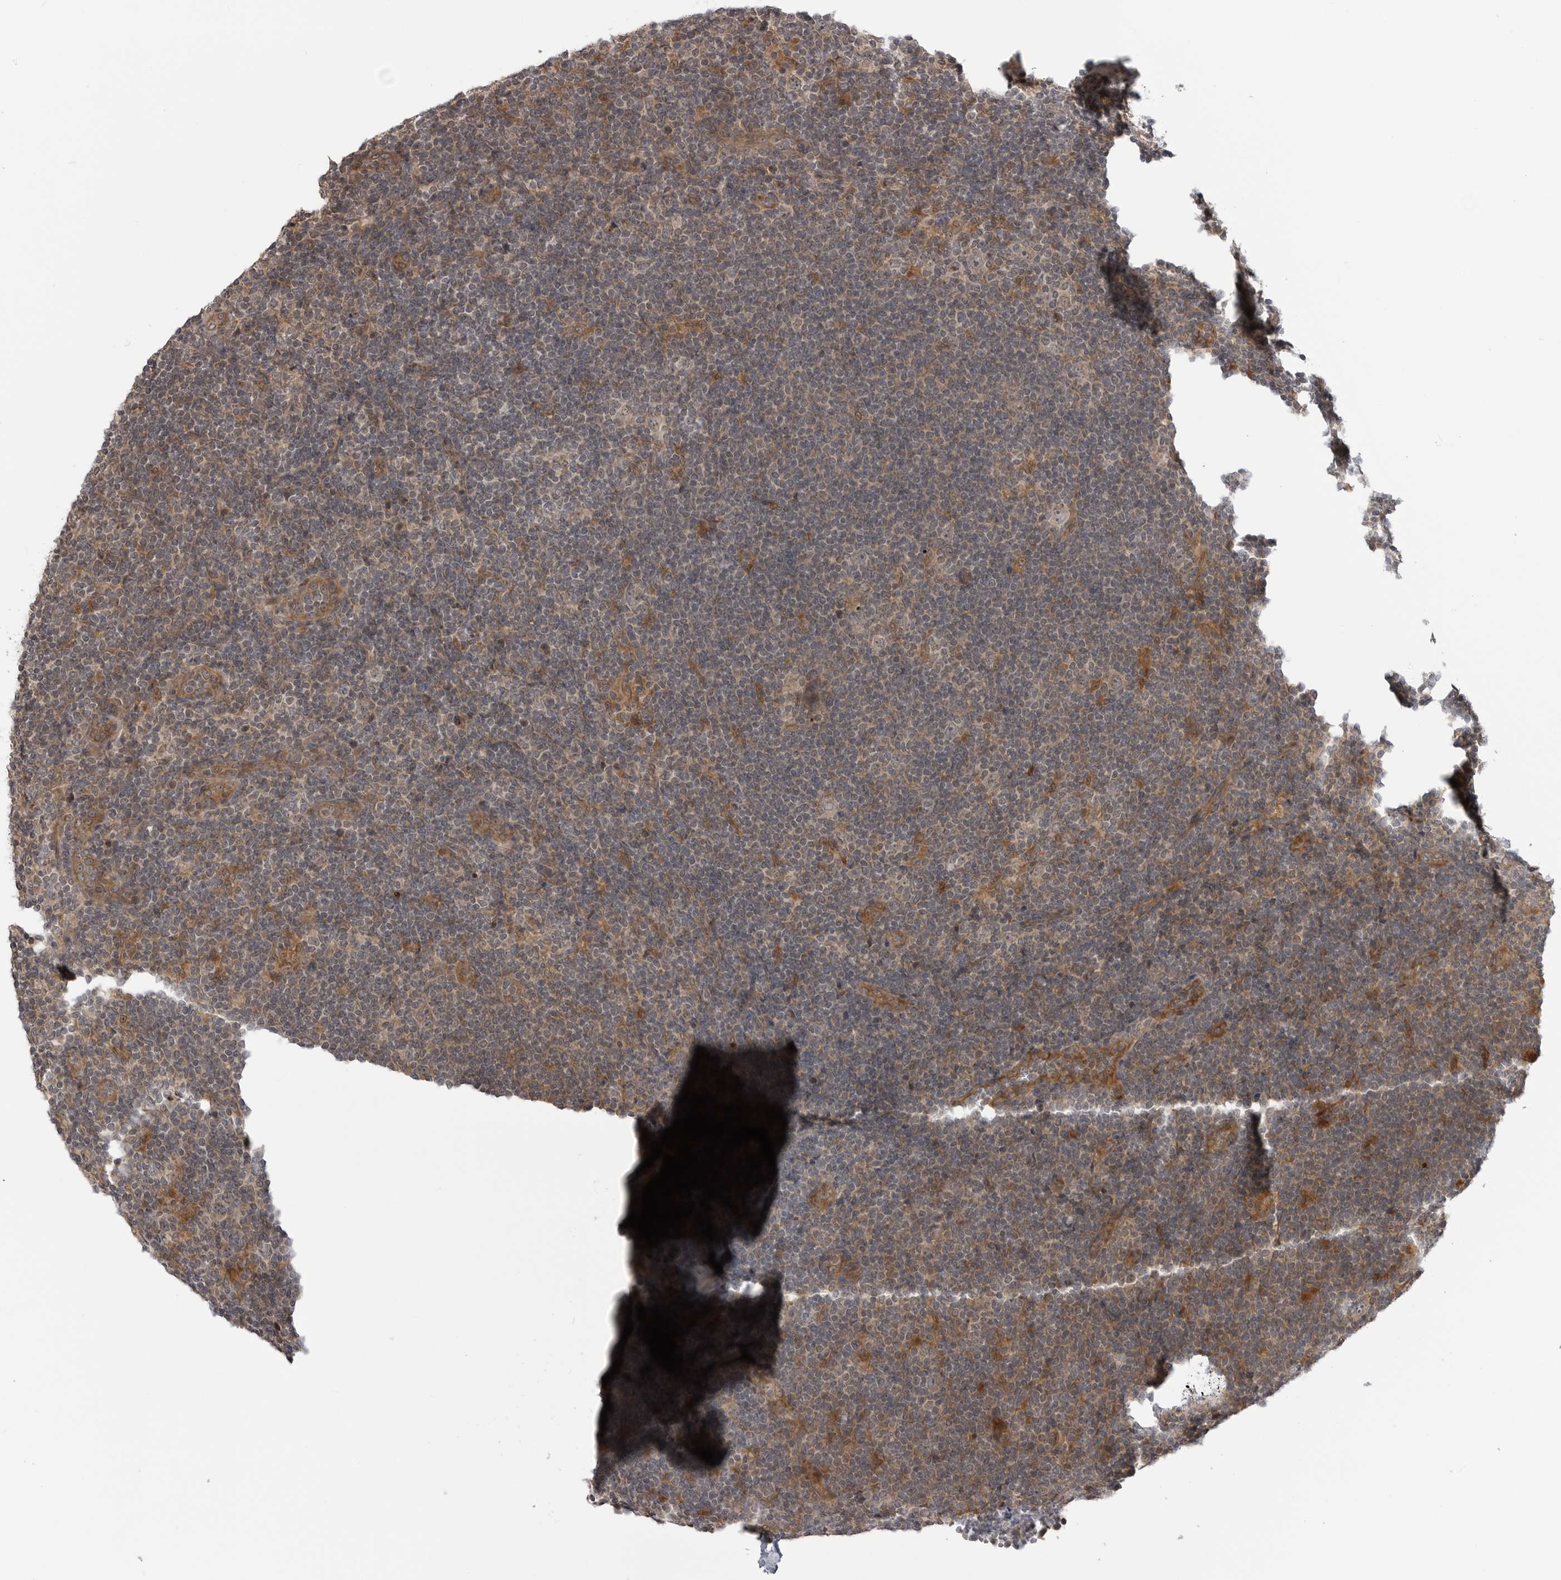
{"staining": {"intensity": "weak", "quantity": "25%-75%", "location": "cytoplasmic/membranous"}, "tissue": "lymphoma", "cell_type": "Tumor cells", "image_type": "cancer", "snomed": [{"axis": "morphology", "description": "Hodgkin's disease, NOS"}, {"axis": "topography", "description": "Lymph node"}], "caption": "This image displays immunohistochemistry (IHC) staining of human lymphoma, with low weak cytoplasmic/membranous expression in approximately 25%-75% of tumor cells.", "gene": "LRRC45", "patient": {"sex": "female", "age": 57}}